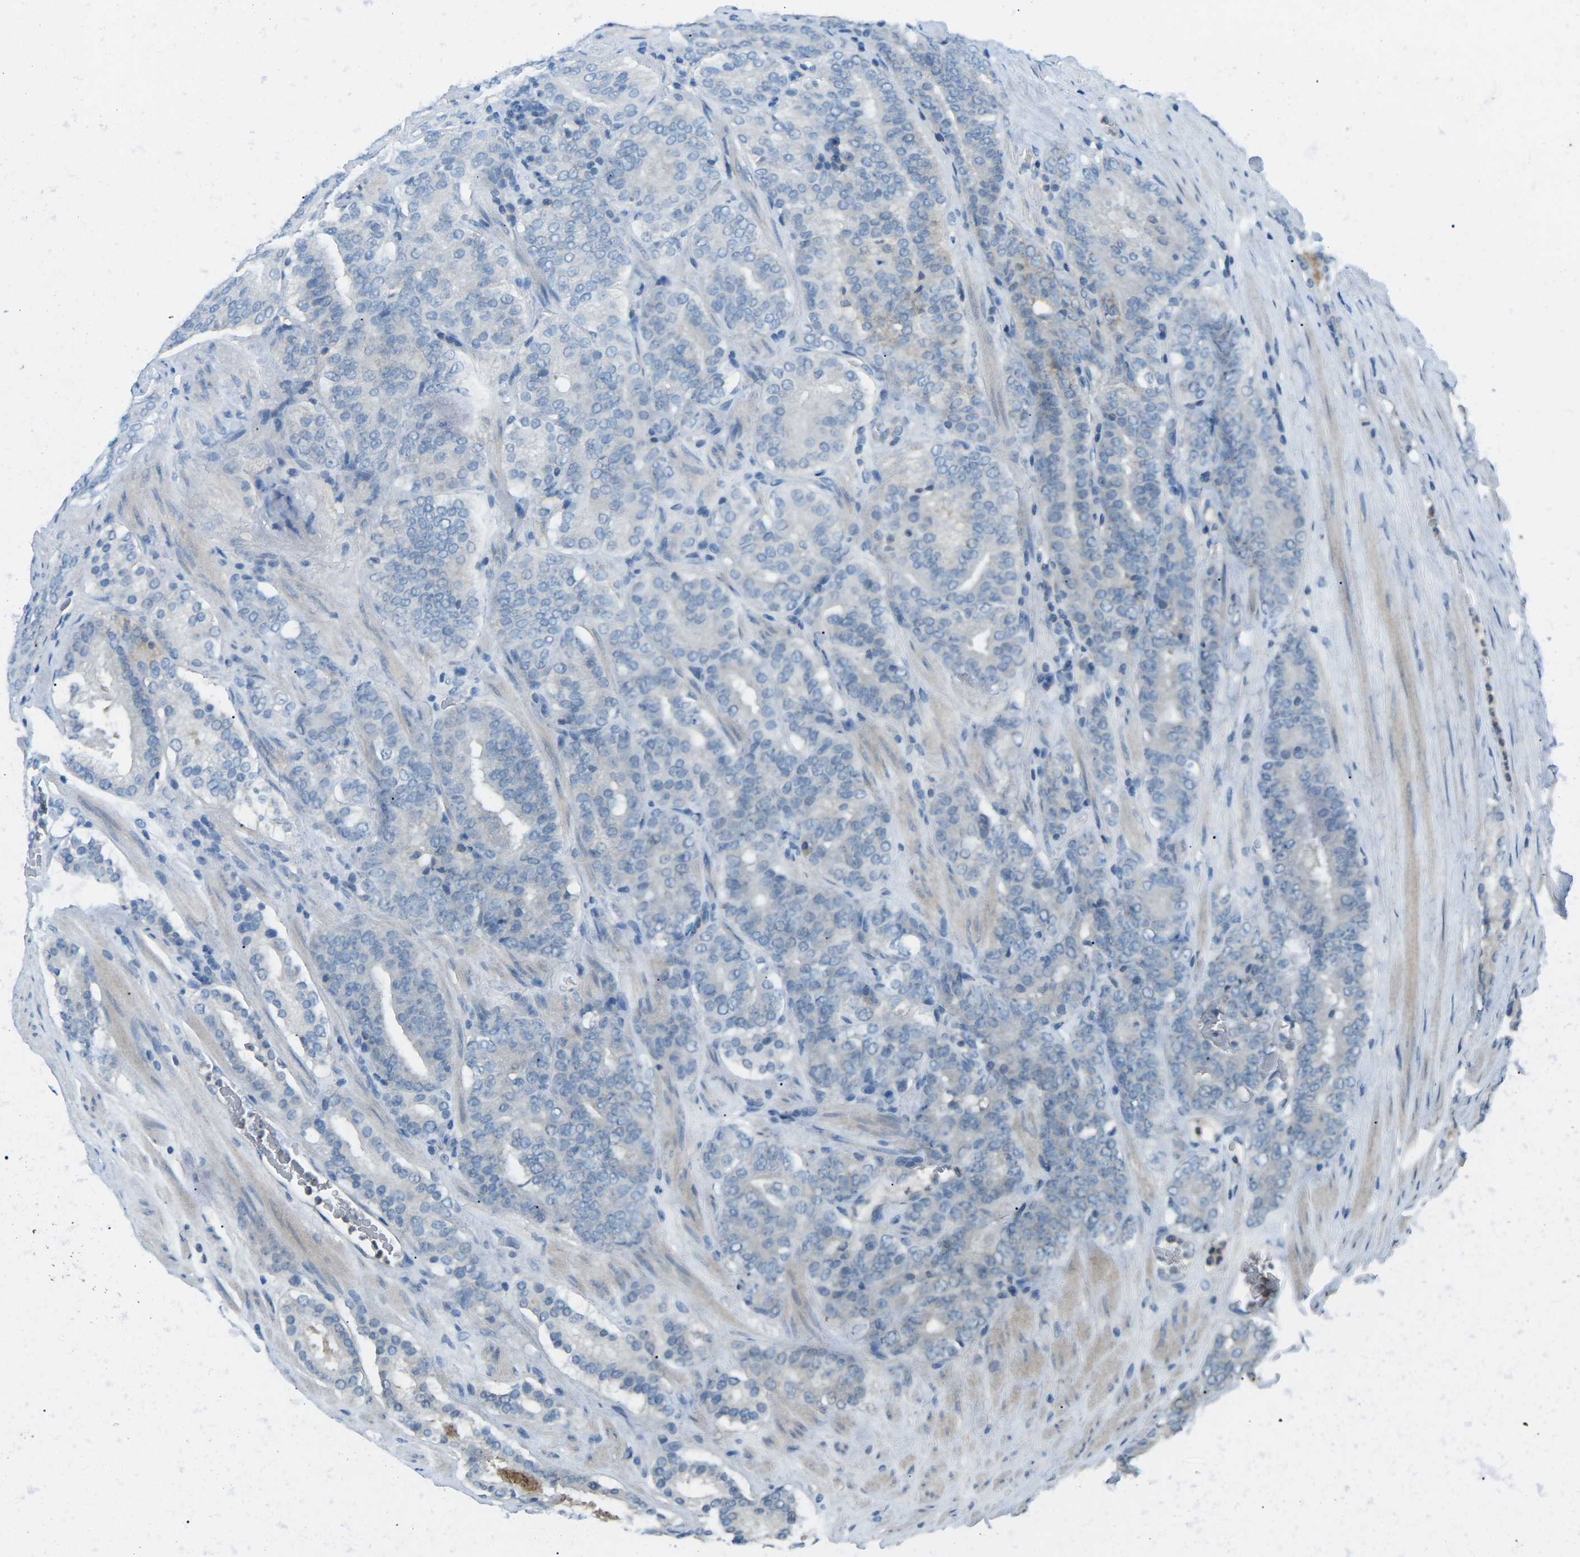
{"staining": {"intensity": "negative", "quantity": "none", "location": "none"}, "tissue": "prostate cancer", "cell_type": "Tumor cells", "image_type": "cancer", "snomed": [{"axis": "morphology", "description": "Adenocarcinoma, Low grade"}, {"axis": "topography", "description": "Prostate"}], "caption": "Histopathology image shows no significant protein expression in tumor cells of prostate low-grade adenocarcinoma.", "gene": "CD47", "patient": {"sex": "male", "age": 69}}